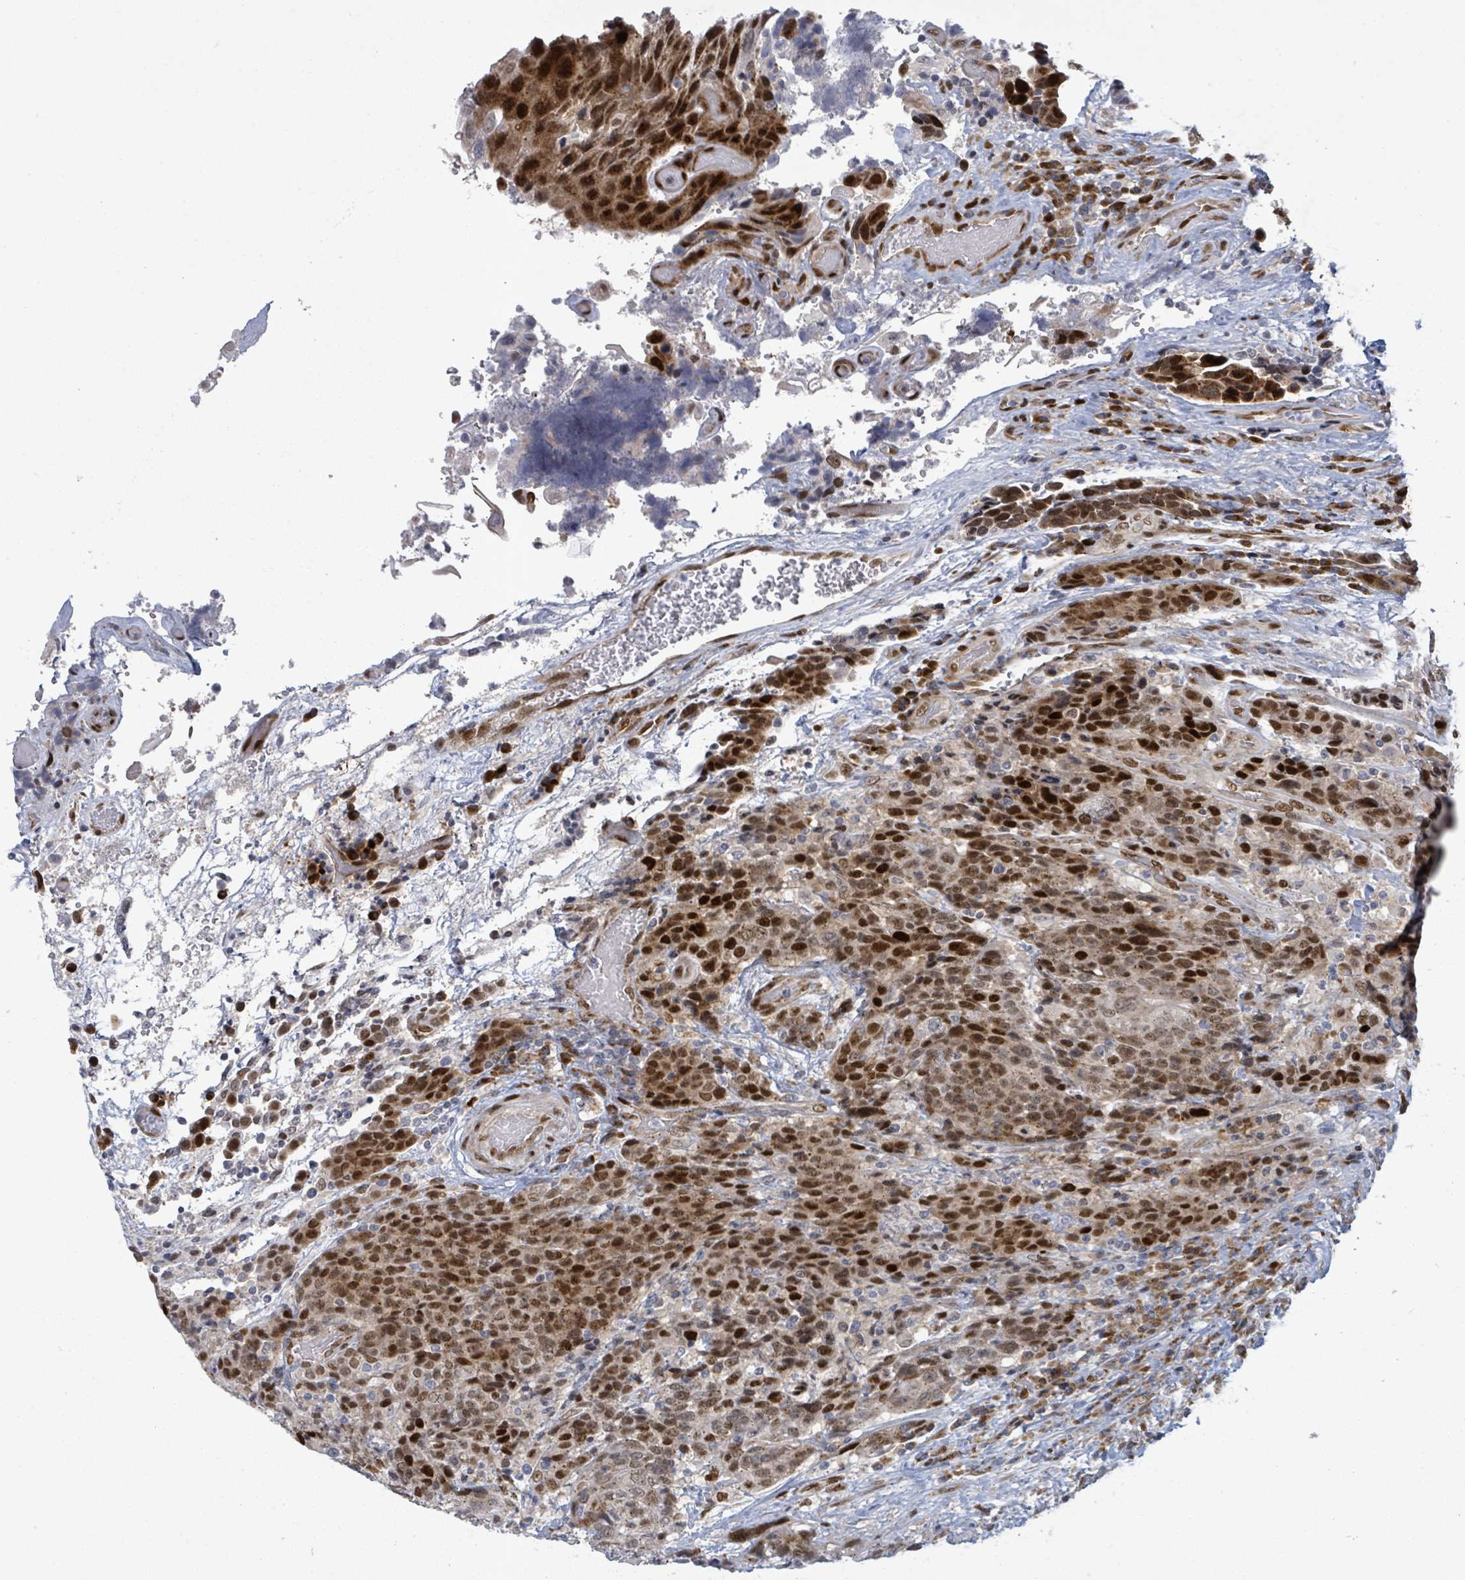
{"staining": {"intensity": "moderate", "quantity": ">75%", "location": "cytoplasmic/membranous,nuclear"}, "tissue": "urothelial cancer", "cell_type": "Tumor cells", "image_type": "cancer", "snomed": [{"axis": "morphology", "description": "Urothelial carcinoma, High grade"}, {"axis": "topography", "description": "Urinary bladder"}], "caption": "About >75% of tumor cells in urothelial cancer exhibit moderate cytoplasmic/membranous and nuclear protein expression as visualized by brown immunohistochemical staining.", "gene": "TUSC1", "patient": {"sex": "female", "age": 70}}